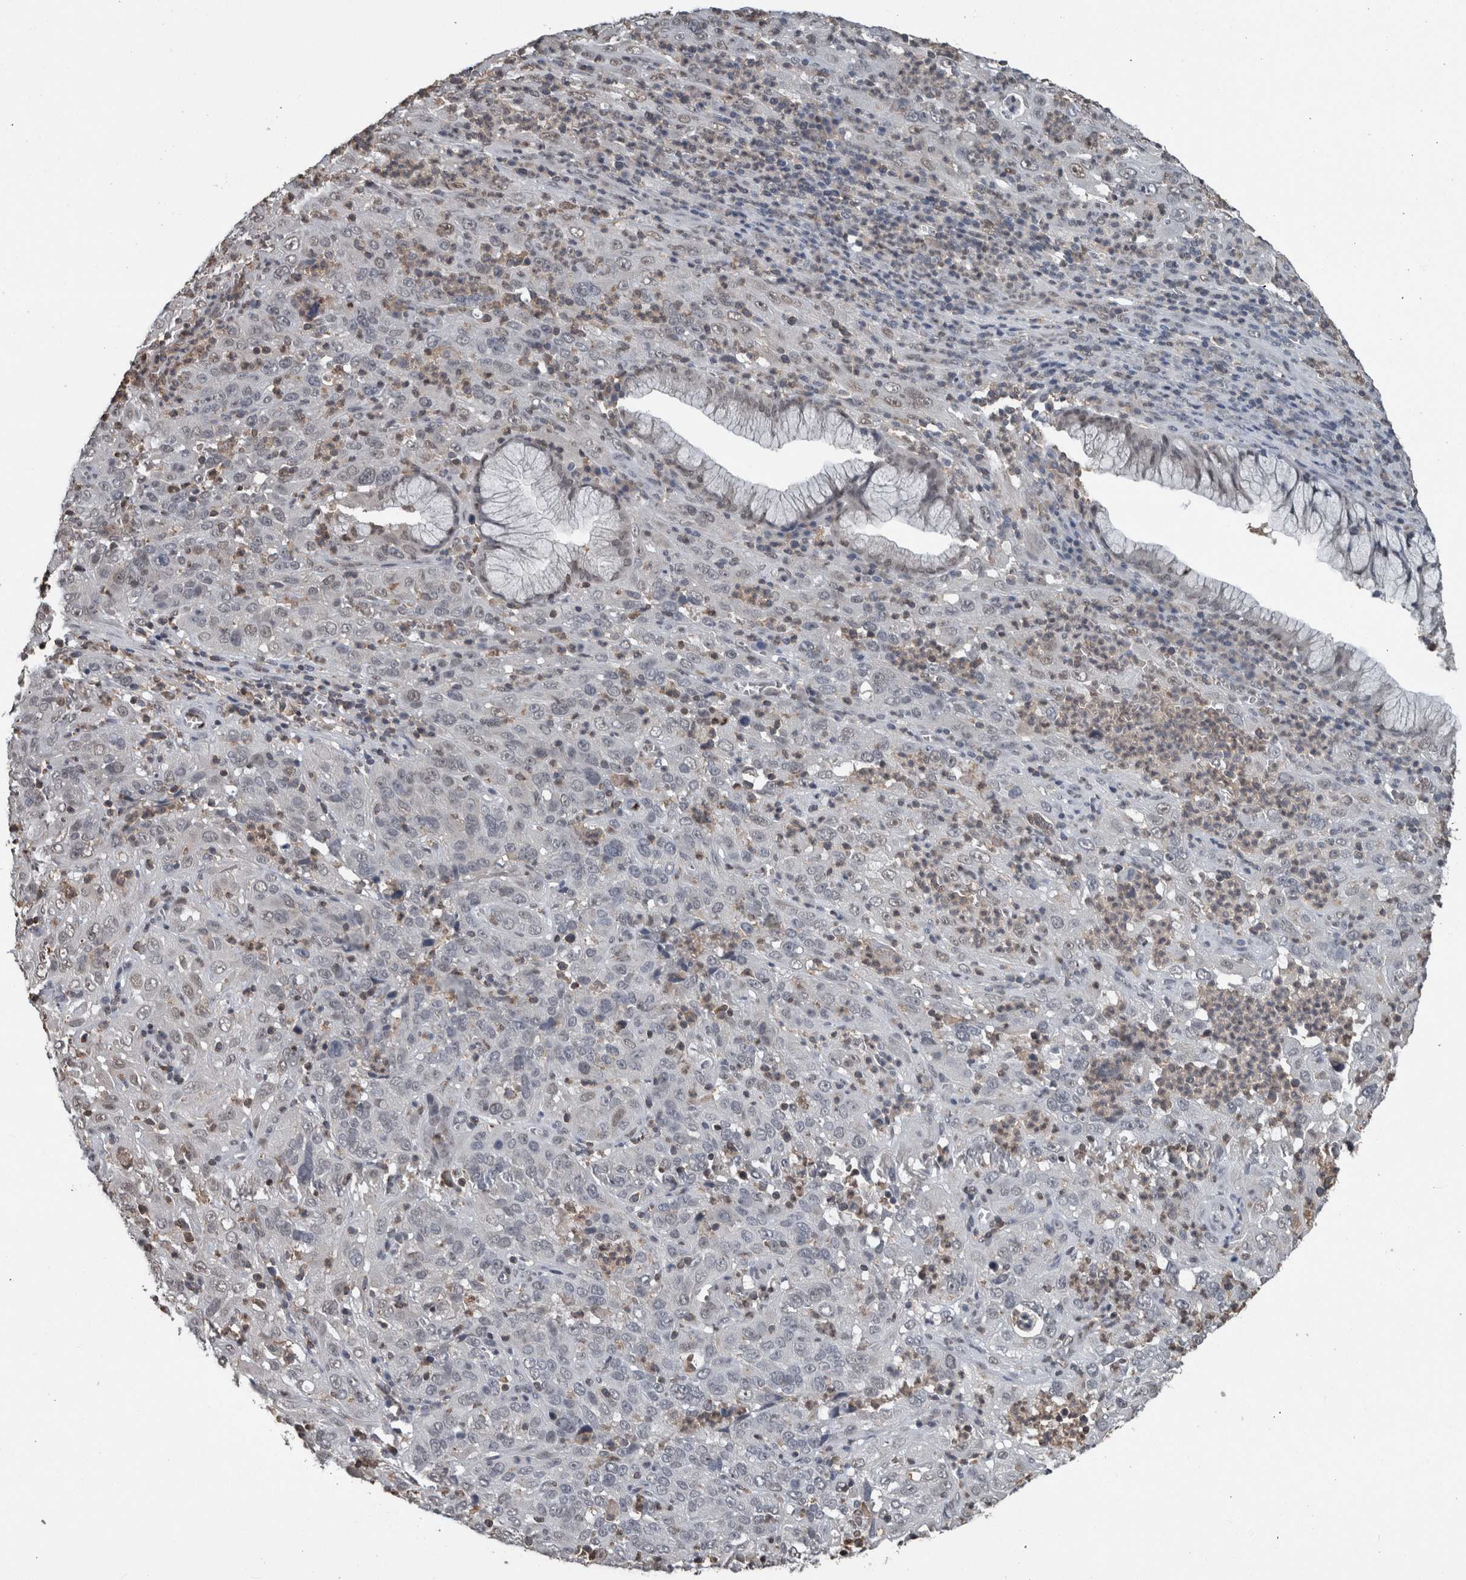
{"staining": {"intensity": "negative", "quantity": "none", "location": "none"}, "tissue": "cervical cancer", "cell_type": "Tumor cells", "image_type": "cancer", "snomed": [{"axis": "morphology", "description": "Squamous cell carcinoma, NOS"}, {"axis": "topography", "description": "Cervix"}], "caption": "Cervical cancer was stained to show a protein in brown. There is no significant staining in tumor cells. (Immunohistochemistry, brightfield microscopy, high magnification).", "gene": "MAFF", "patient": {"sex": "female", "age": 32}}